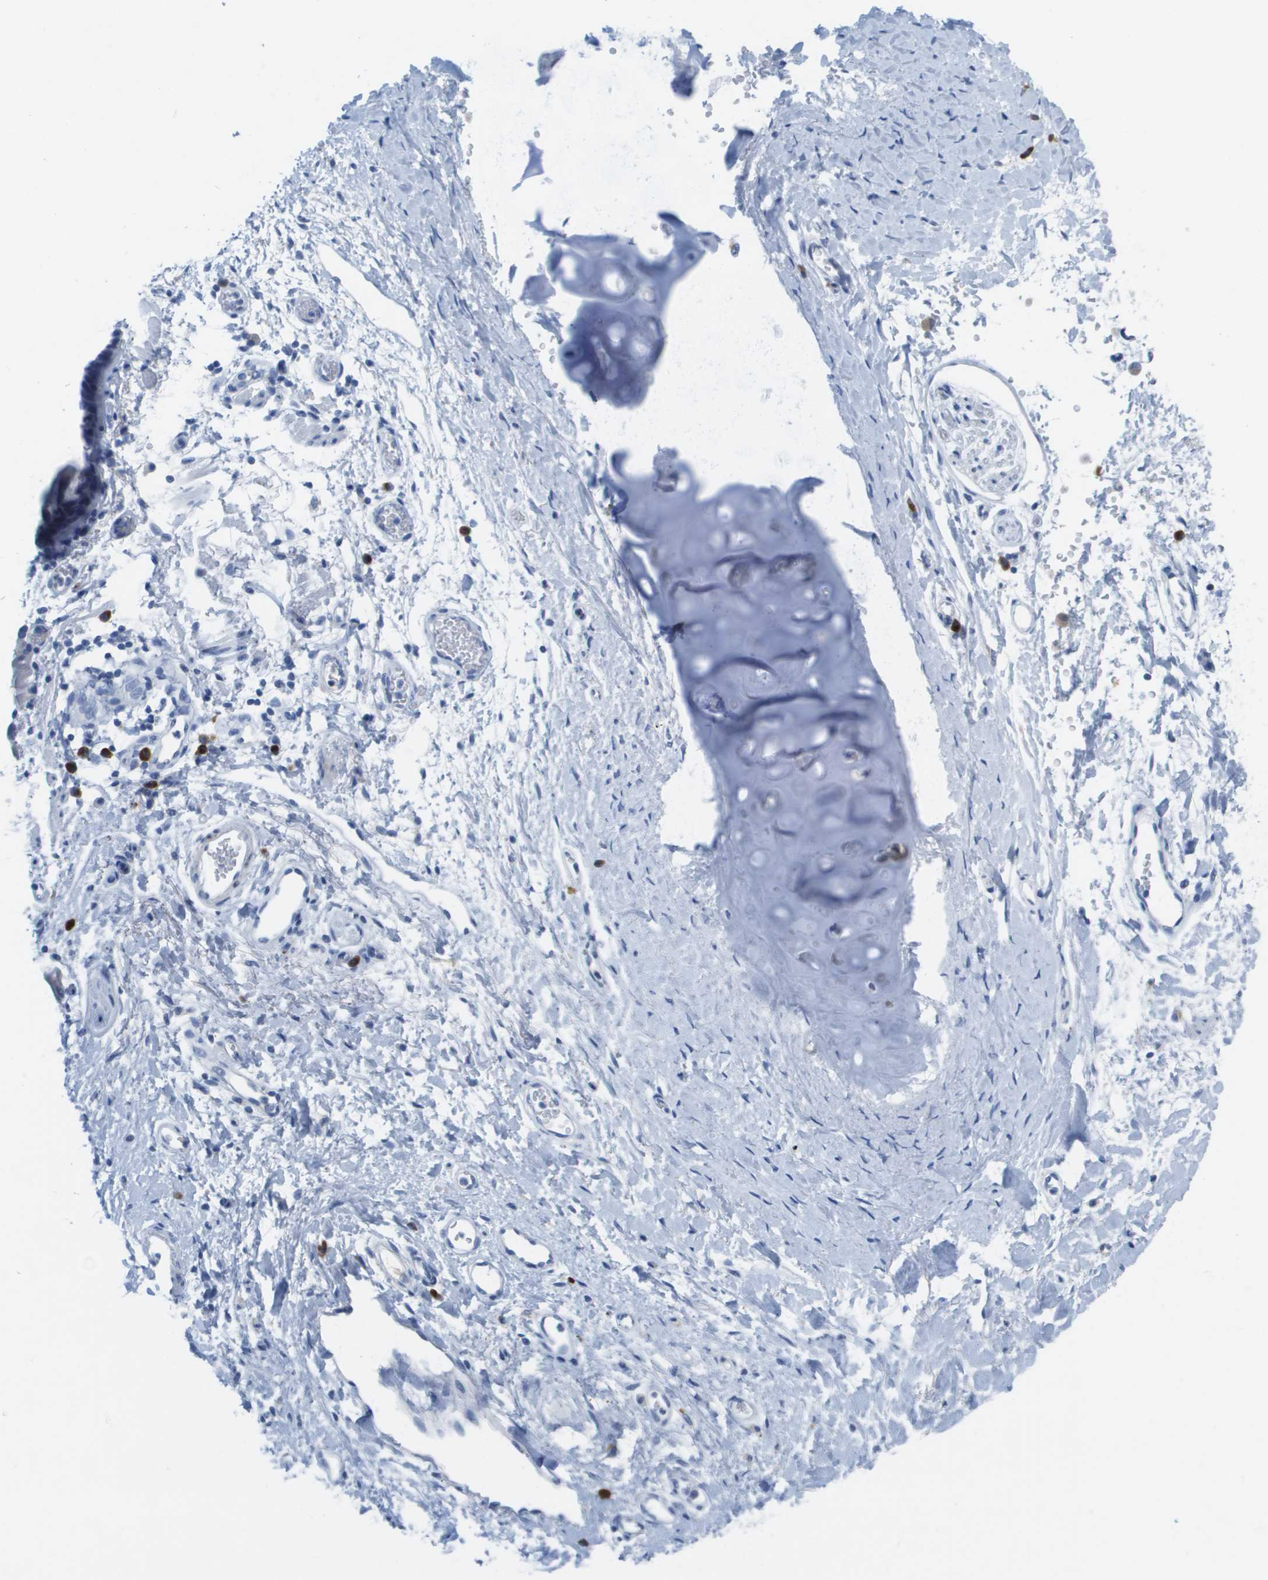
{"staining": {"intensity": "negative", "quantity": "none", "location": "none"}, "tissue": "adipose tissue", "cell_type": "Adipocytes", "image_type": "normal", "snomed": [{"axis": "morphology", "description": "Normal tissue, NOS"}, {"axis": "topography", "description": "Cartilage tissue"}, {"axis": "topography", "description": "Bronchus"}], "caption": "IHC of normal adipose tissue shows no expression in adipocytes. (DAB IHC, high magnification).", "gene": "GPR18", "patient": {"sex": "female", "age": 53}}